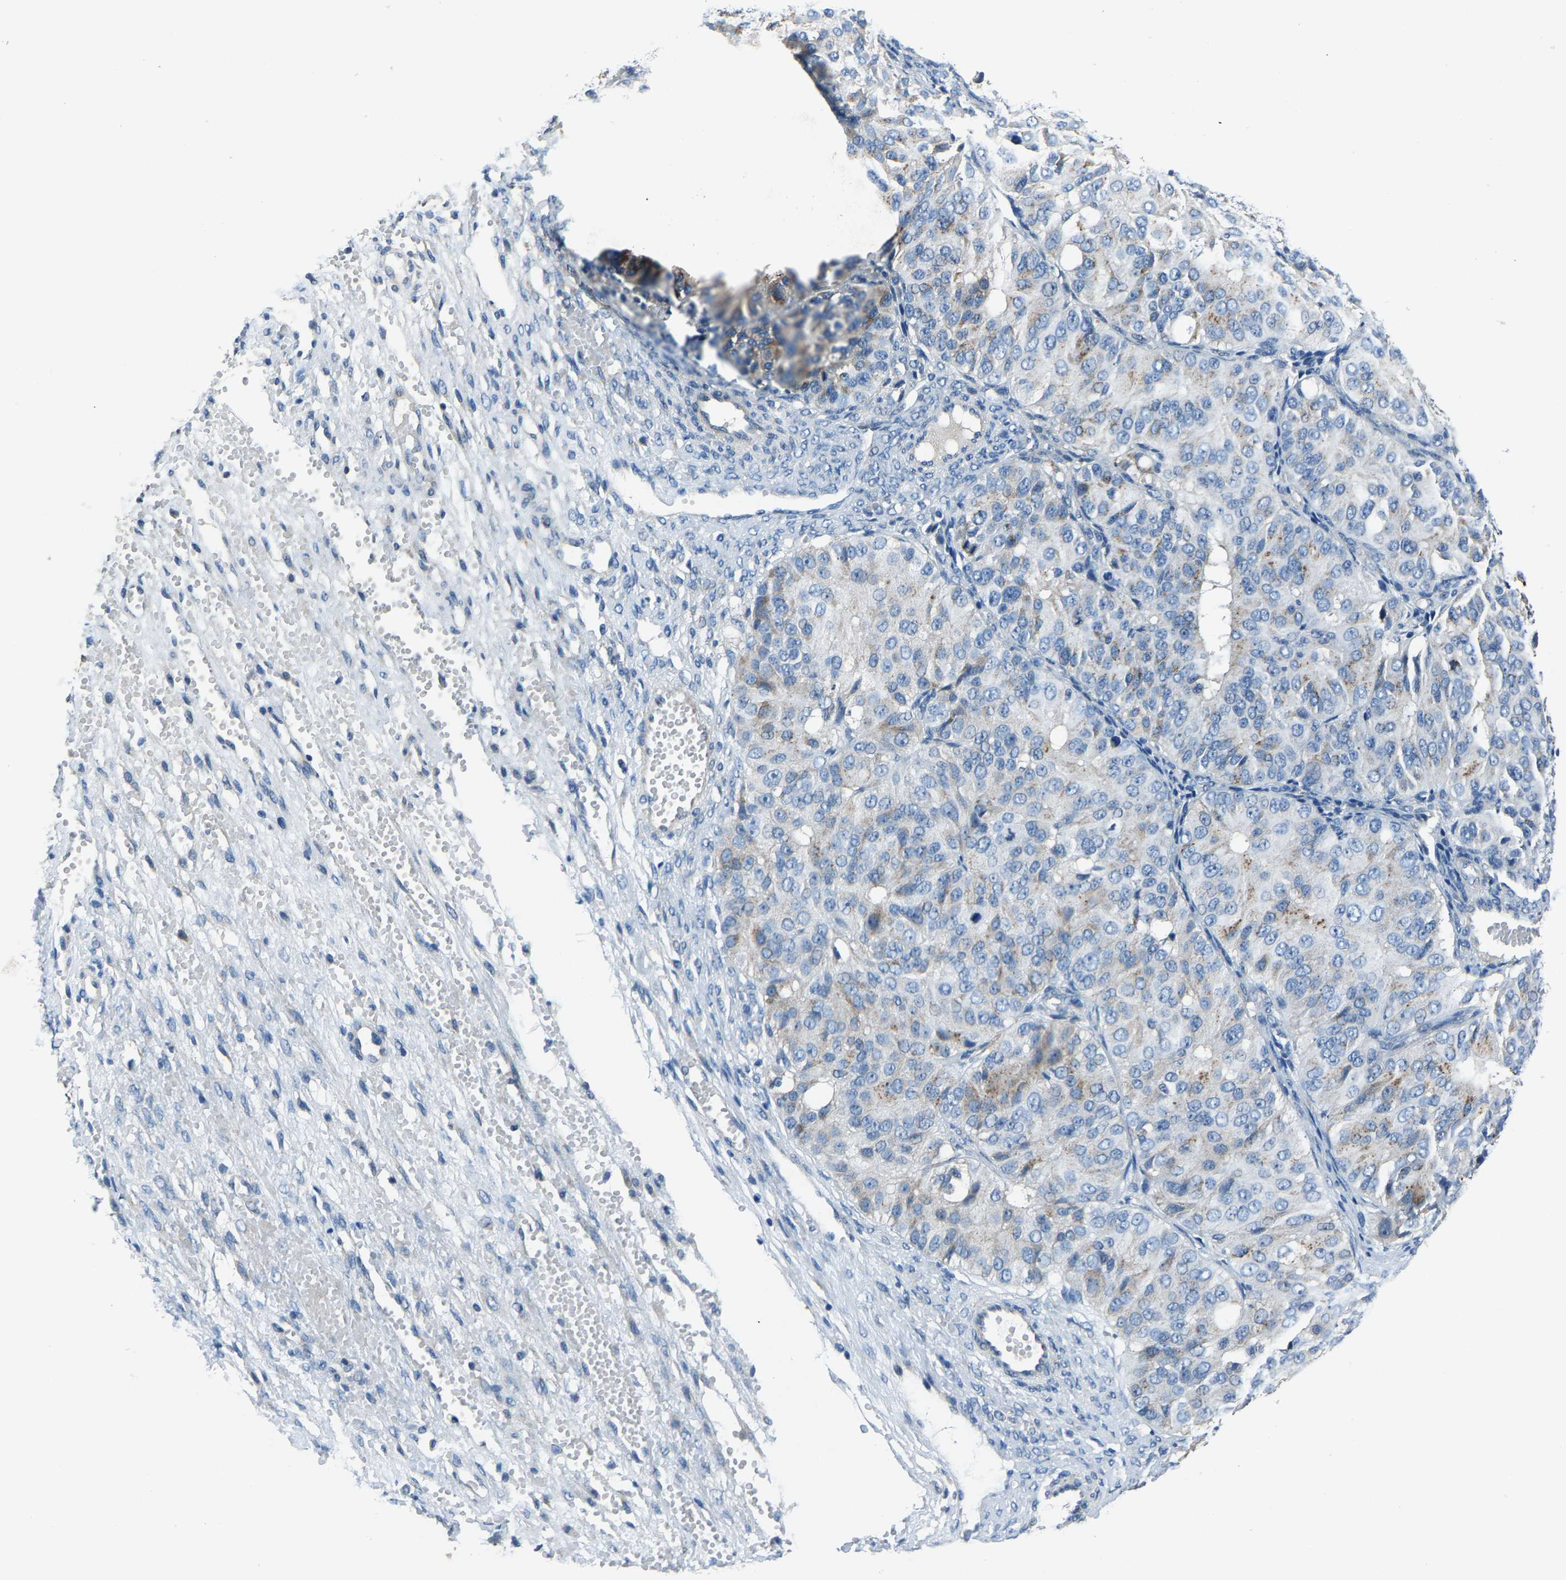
{"staining": {"intensity": "negative", "quantity": "none", "location": "none"}, "tissue": "ovarian cancer", "cell_type": "Tumor cells", "image_type": "cancer", "snomed": [{"axis": "morphology", "description": "Carcinoma, endometroid"}, {"axis": "topography", "description": "Ovary"}], "caption": "There is no significant expression in tumor cells of ovarian cancer.", "gene": "ADAM2", "patient": {"sex": "female", "age": 51}}